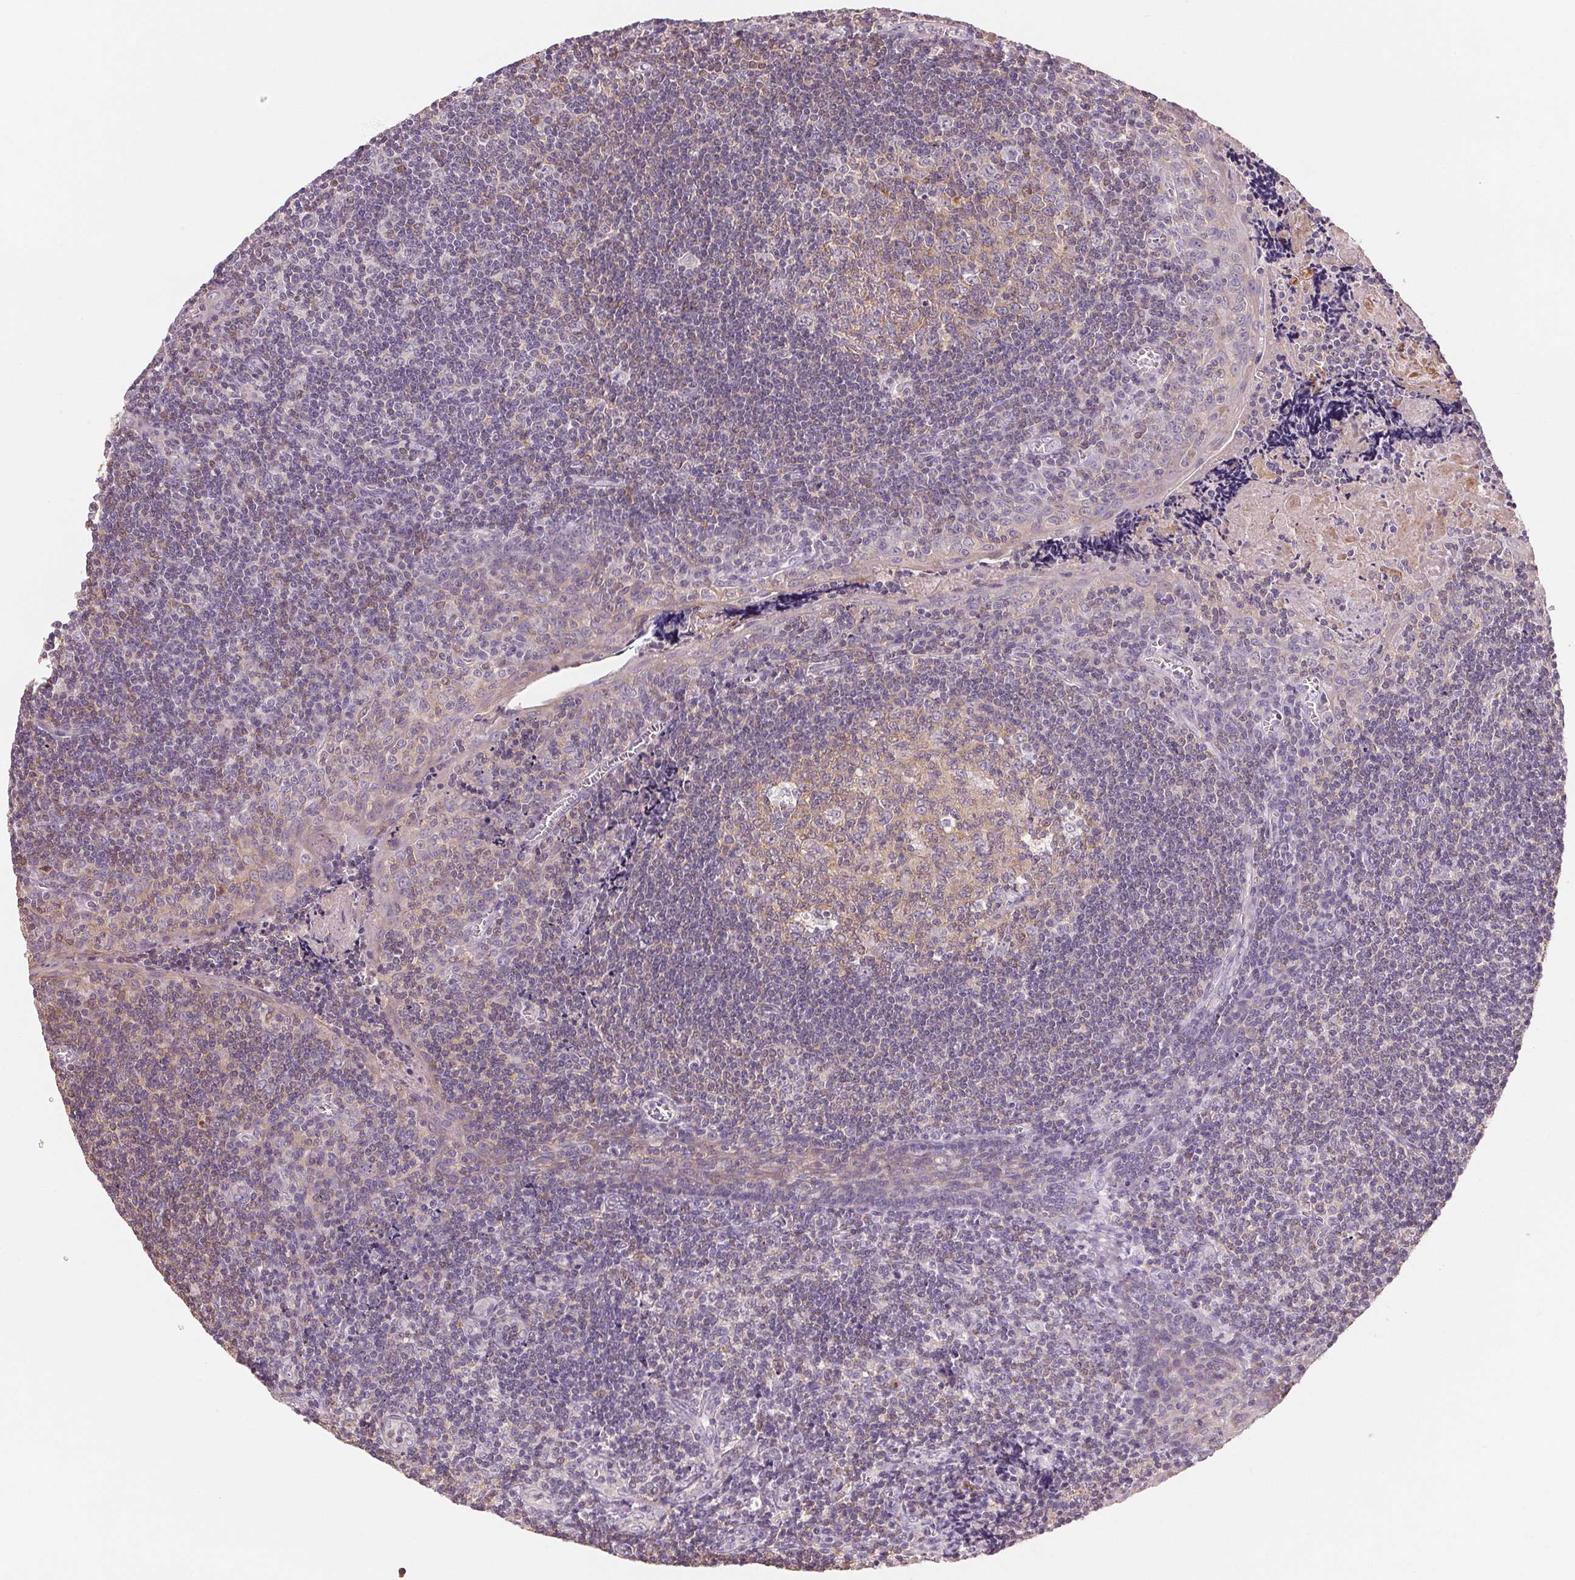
{"staining": {"intensity": "weak", "quantity": "<25%", "location": "cytoplasmic/membranous"}, "tissue": "tonsil", "cell_type": "Germinal center cells", "image_type": "normal", "snomed": [{"axis": "morphology", "description": "Normal tissue, NOS"}, {"axis": "morphology", "description": "Inflammation, NOS"}, {"axis": "topography", "description": "Tonsil"}], "caption": "Immunohistochemistry image of normal tonsil: tonsil stained with DAB shows no significant protein expression in germinal center cells. (Stains: DAB immunohistochemistry with hematoxylin counter stain, Microscopy: brightfield microscopy at high magnification).", "gene": "VTCN1", "patient": {"sex": "female", "age": 31}}